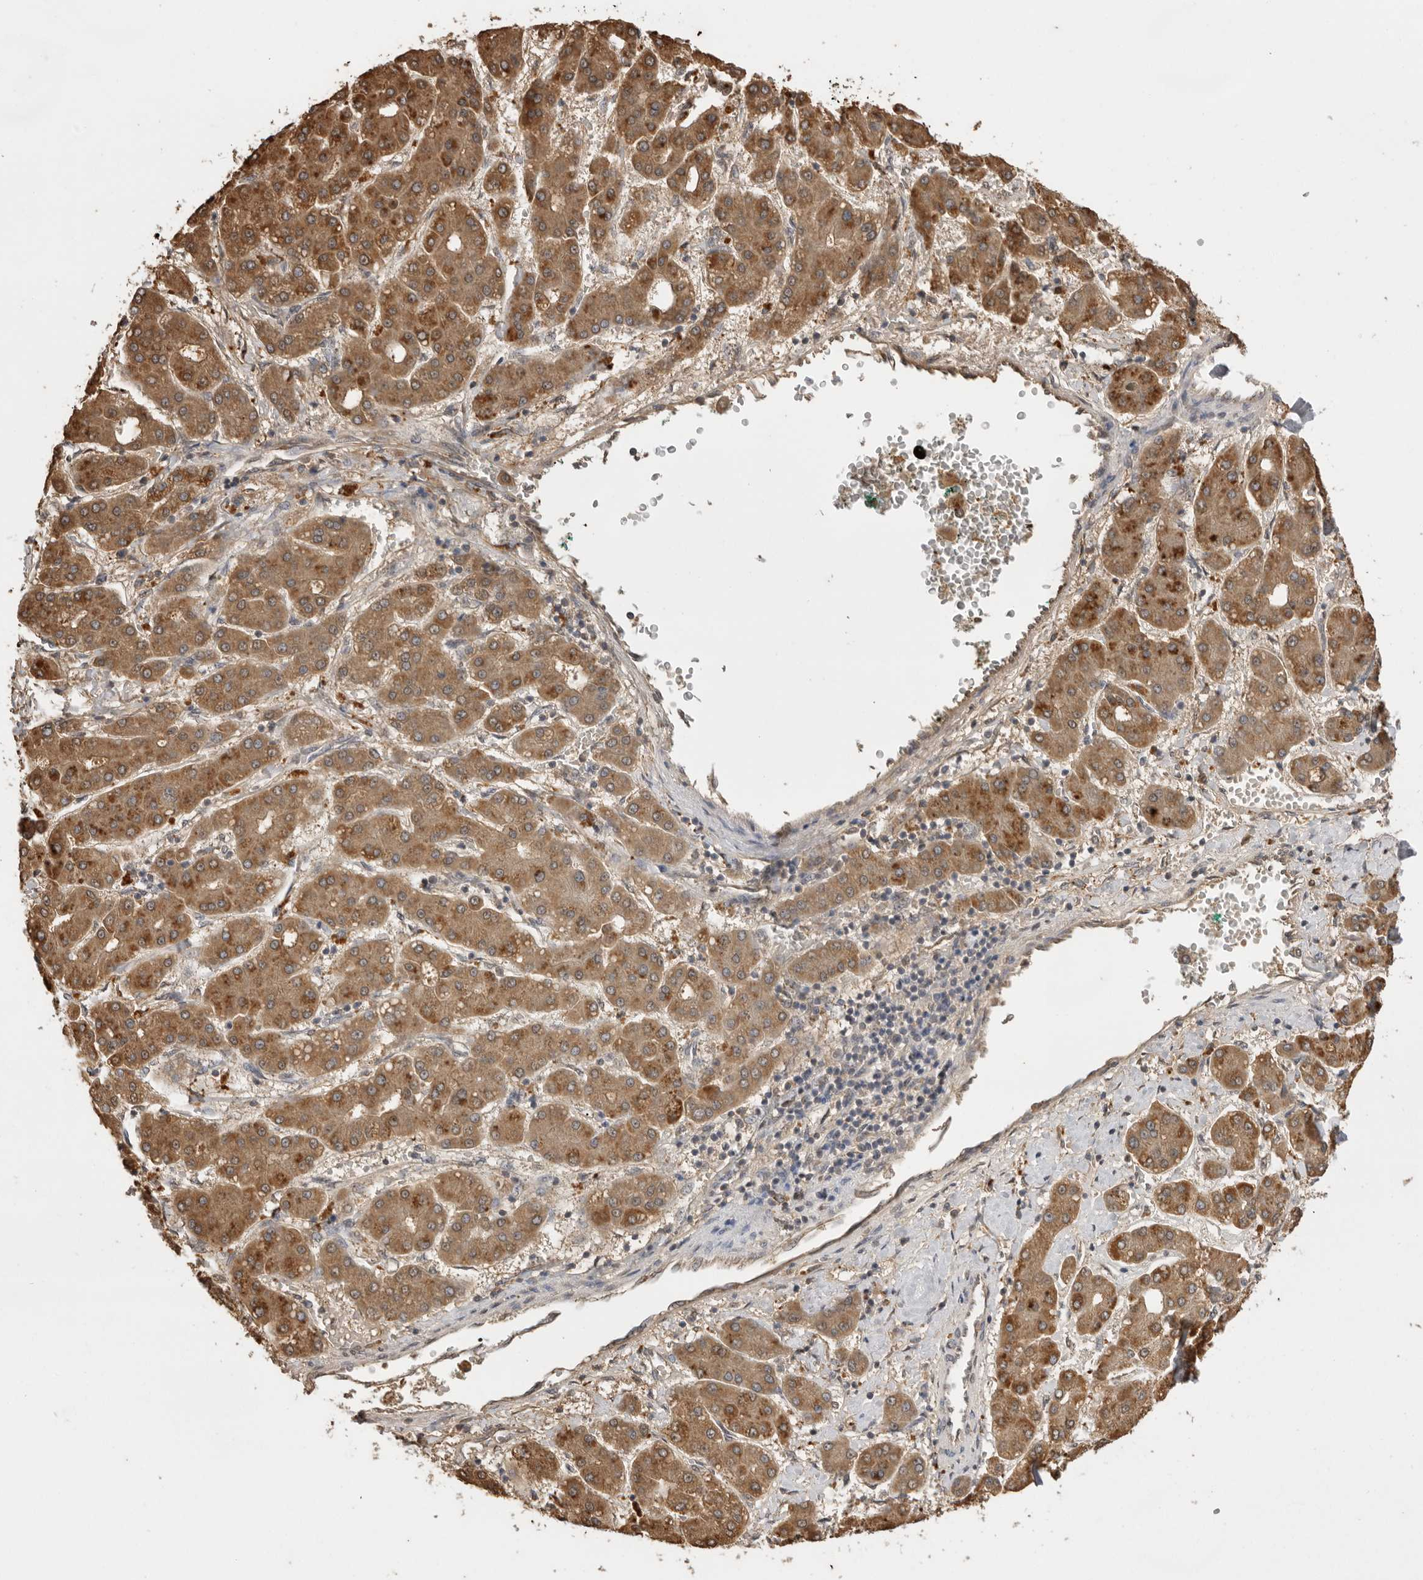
{"staining": {"intensity": "moderate", "quantity": ">75%", "location": "cytoplasmic/membranous"}, "tissue": "liver cancer", "cell_type": "Tumor cells", "image_type": "cancer", "snomed": [{"axis": "morphology", "description": "Carcinoma, Hepatocellular, NOS"}, {"axis": "topography", "description": "Liver"}], "caption": "Tumor cells show medium levels of moderate cytoplasmic/membranous positivity in about >75% of cells in human liver cancer (hepatocellular carcinoma). (brown staining indicates protein expression, while blue staining denotes nuclei).", "gene": "JAG2", "patient": {"sex": "male", "age": 65}}